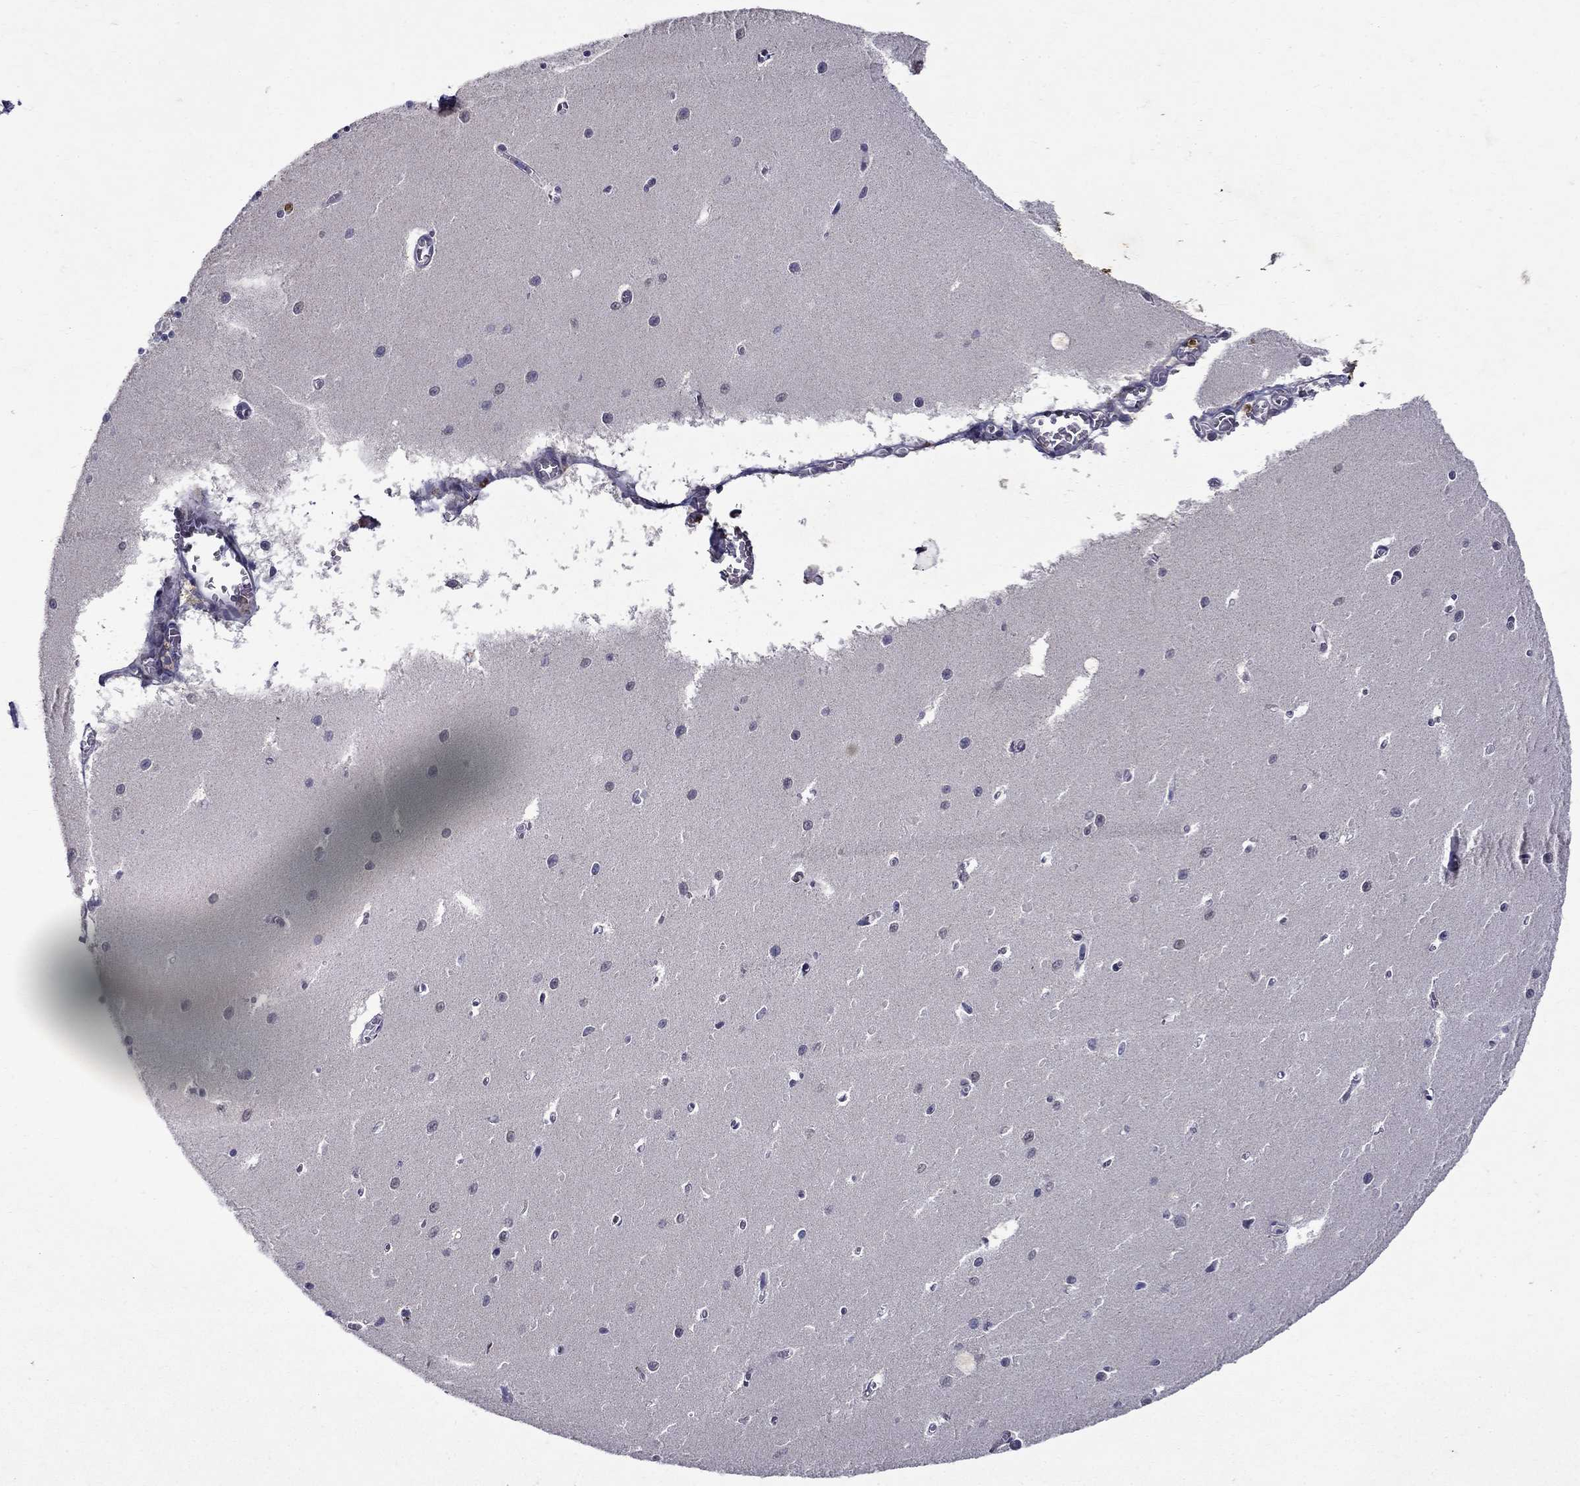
{"staining": {"intensity": "negative", "quantity": "none", "location": "none"}, "tissue": "cerebellum", "cell_type": "Cells in granular layer", "image_type": "normal", "snomed": [{"axis": "morphology", "description": "Normal tissue, NOS"}, {"axis": "topography", "description": "Cerebellum"}], "caption": "Immunohistochemistry histopathology image of unremarkable cerebellum: human cerebellum stained with DAB (3,3'-diaminobenzidine) exhibits no significant protein expression in cells in granular layer. (DAB (3,3'-diaminobenzidine) immunohistochemistry, high magnification).", "gene": "STAB2", "patient": {"sex": "female", "age": 64}}